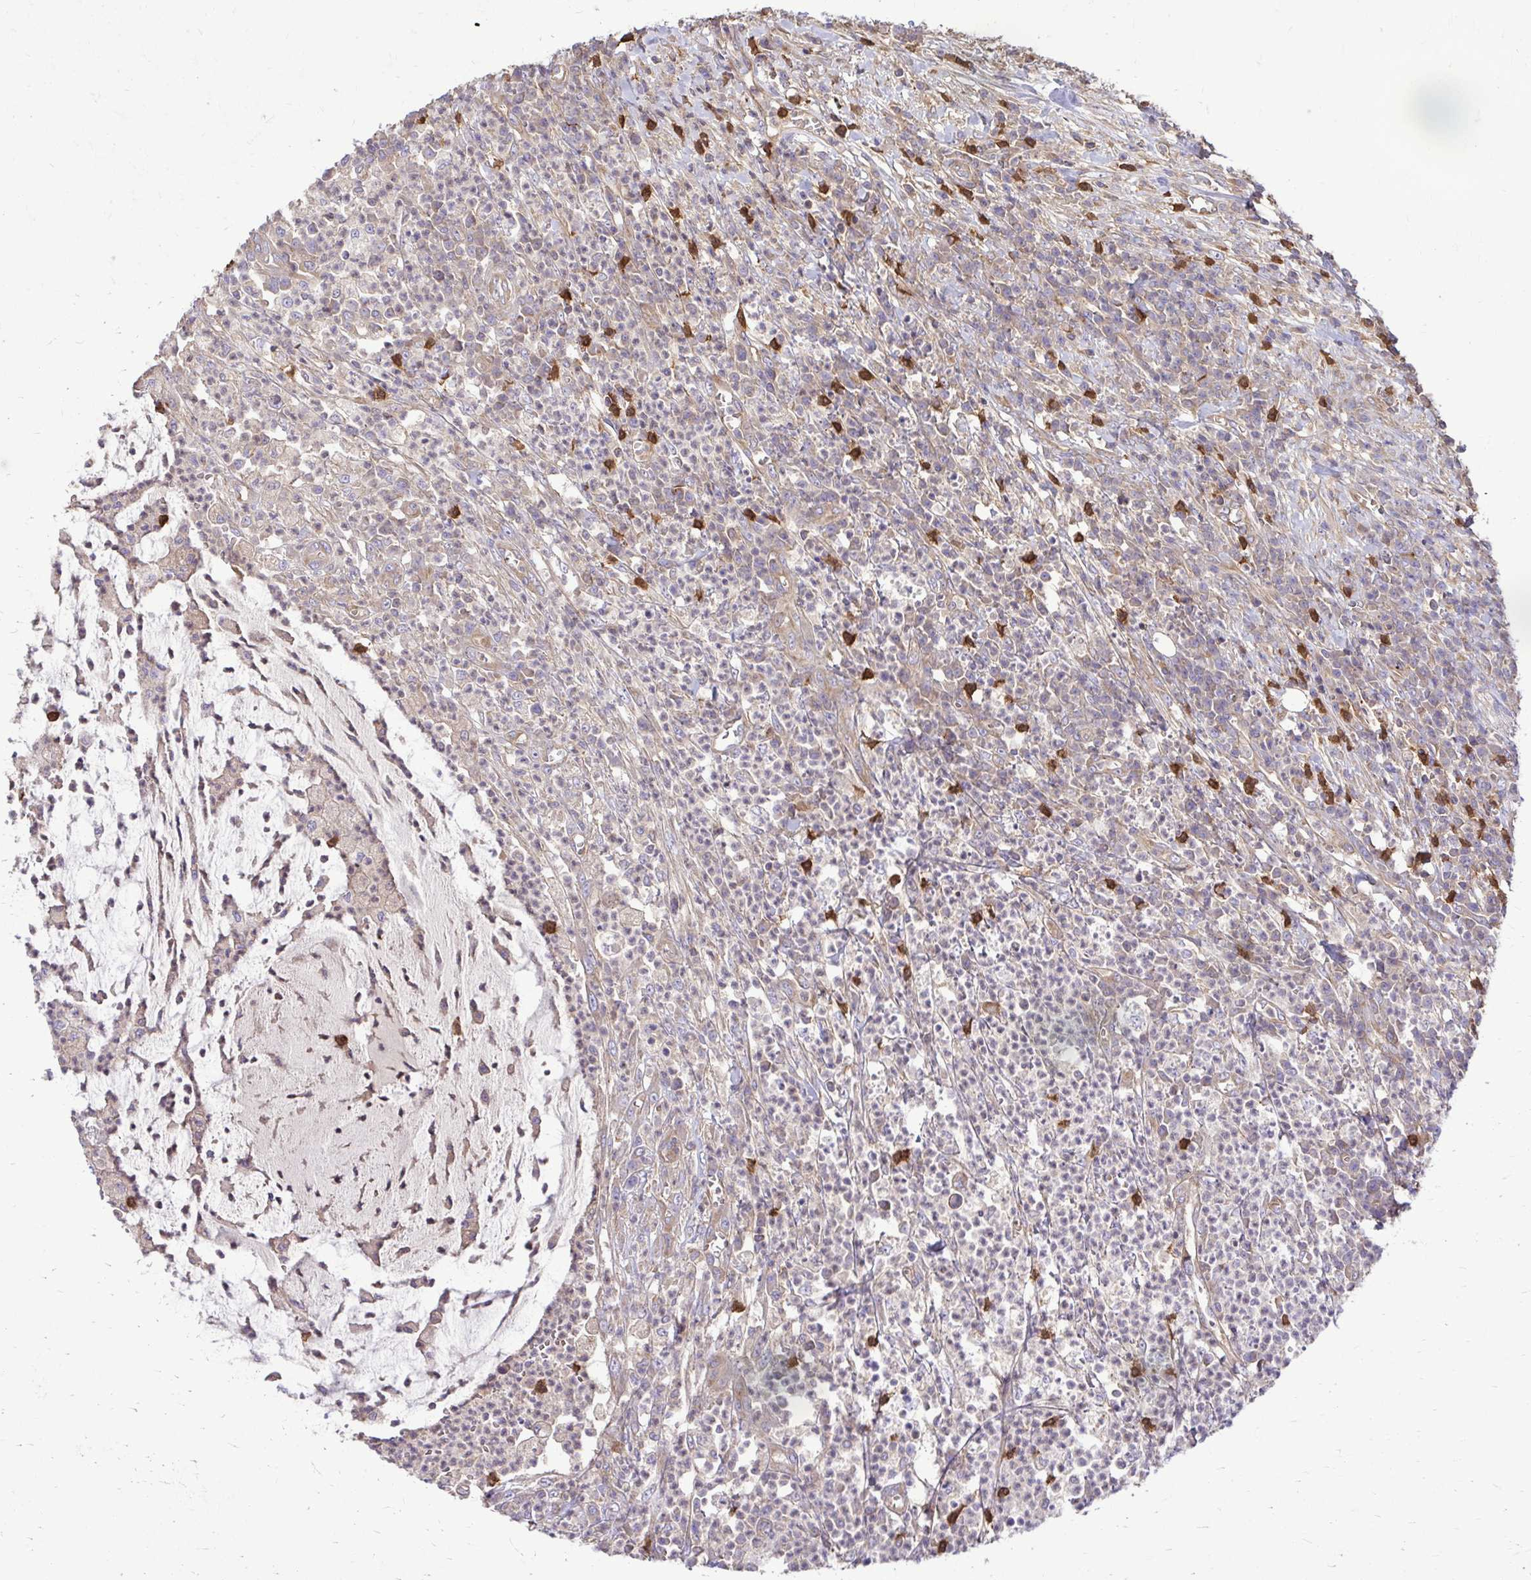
{"staining": {"intensity": "weak", "quantity": "25%-75%", "location": "cytoplasmic/membranous"}, "tissue": "colorectal cancer", "cell_type": "Tumor cells", "image_type": "cancer", "snomed": [{"axis": "morphology", "description": "Adenocarcinoma, NOS"}, {"axis": "topography", "description": "Colon"}], "caption": "A histopathology image showing weak cytoplasmic/membranous staining in approximately 25%-75% of tumor cells in colorectal adenocarcinoma, as visualized by brown immunohistochemical staining.", "gene": "FMR1", "patient": {"sex": "male", "age": 65}}